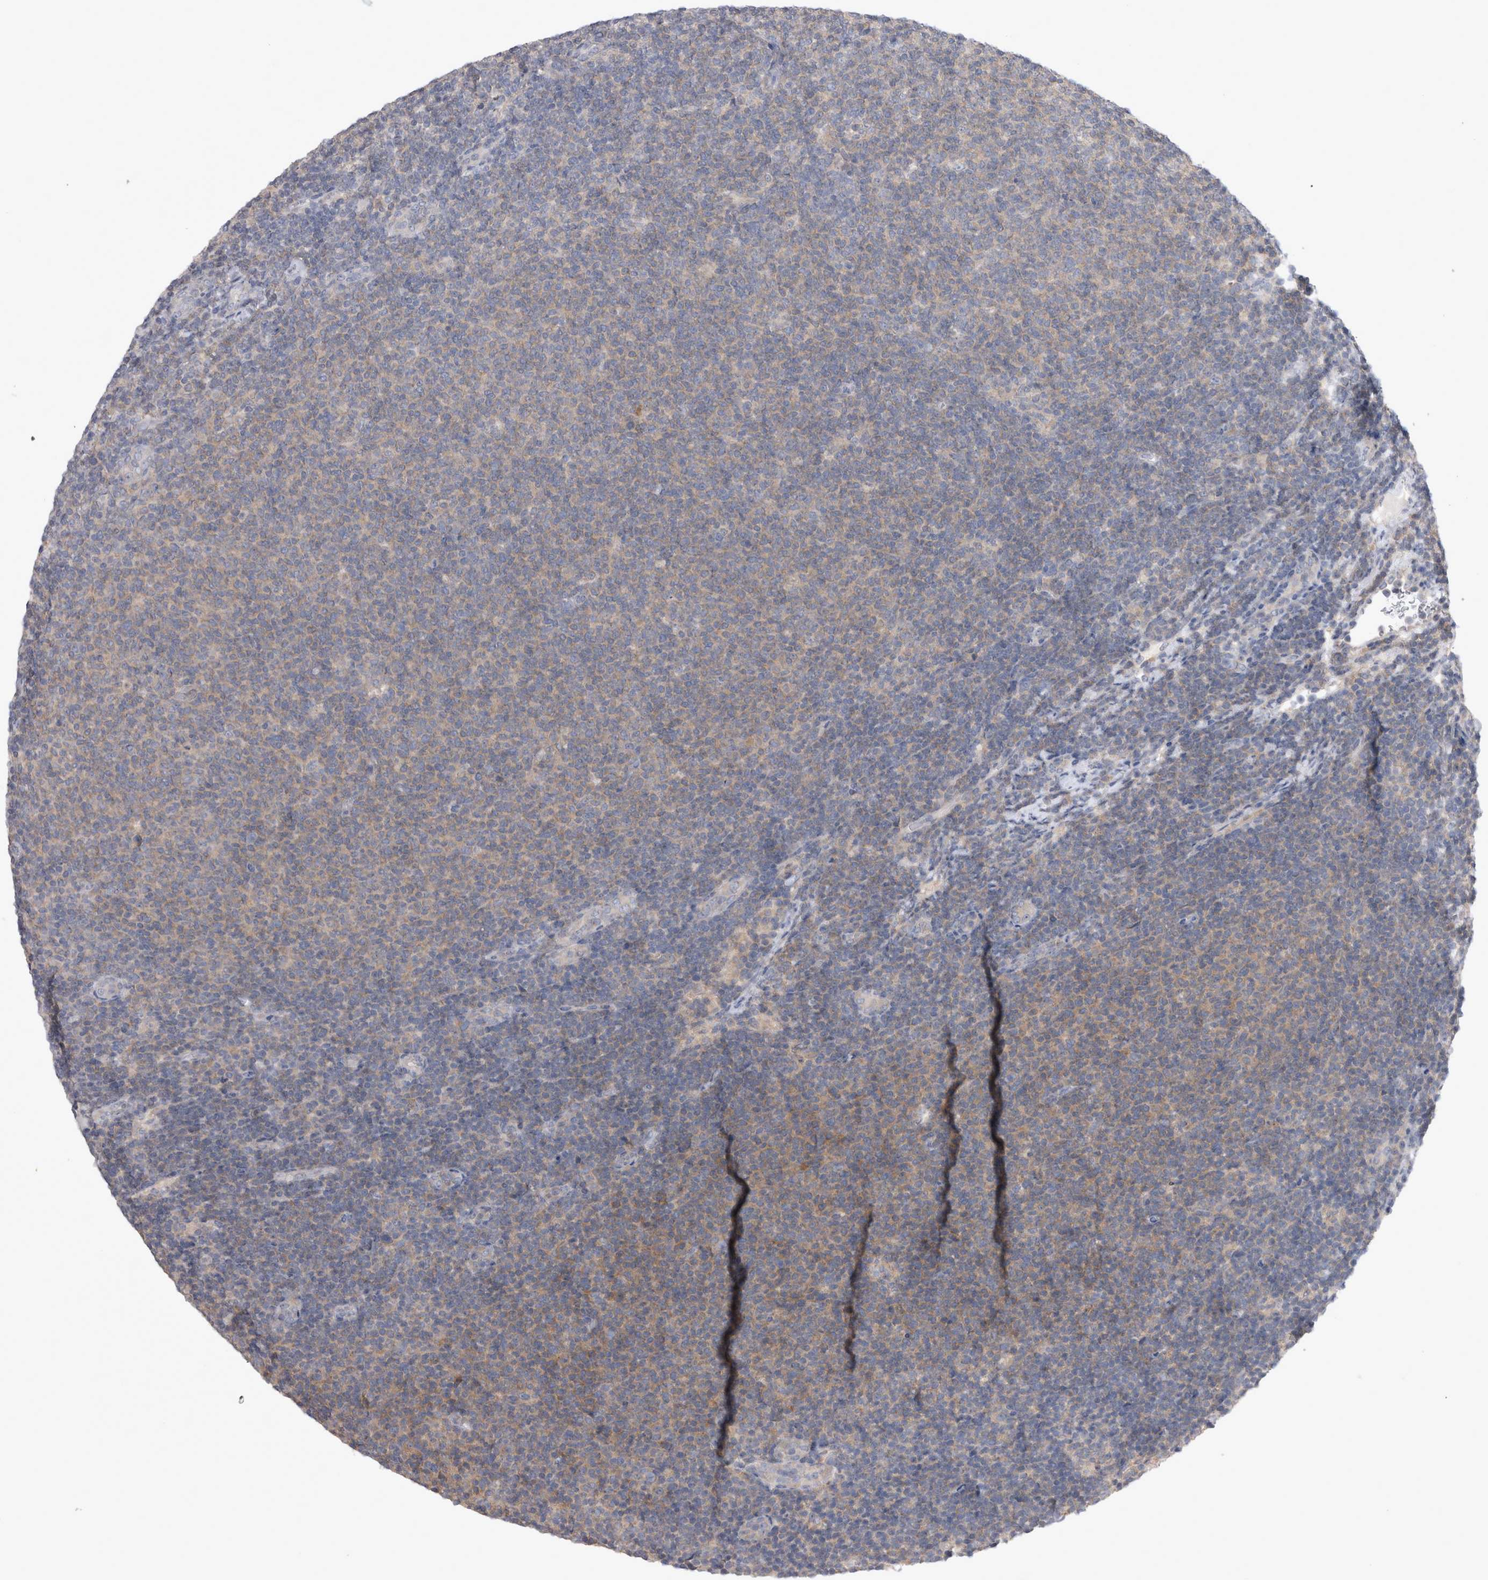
{"staining": {"intensity": "weak", "quantity": "<25%", "location": "cytoplasmic/membranous"}, "tissue": "lymphoma", "cell_type": "Tumor cells", "image_type": "cancer", "snomed": [{"axis": "morphology", "description": "Malignant lymphoma, non-Hodgkin's type, Low grade"}, {"axis": "topography", "description": "Lymph node"}], "caption": "Immunohistochemical staining of human malignant lymphoma, non-Hodgkin's type (low-grade) exhibits no significant expression in tumor cells.", "gene": "LRRC40", "patient": {"sex": "male", "age": 66}}